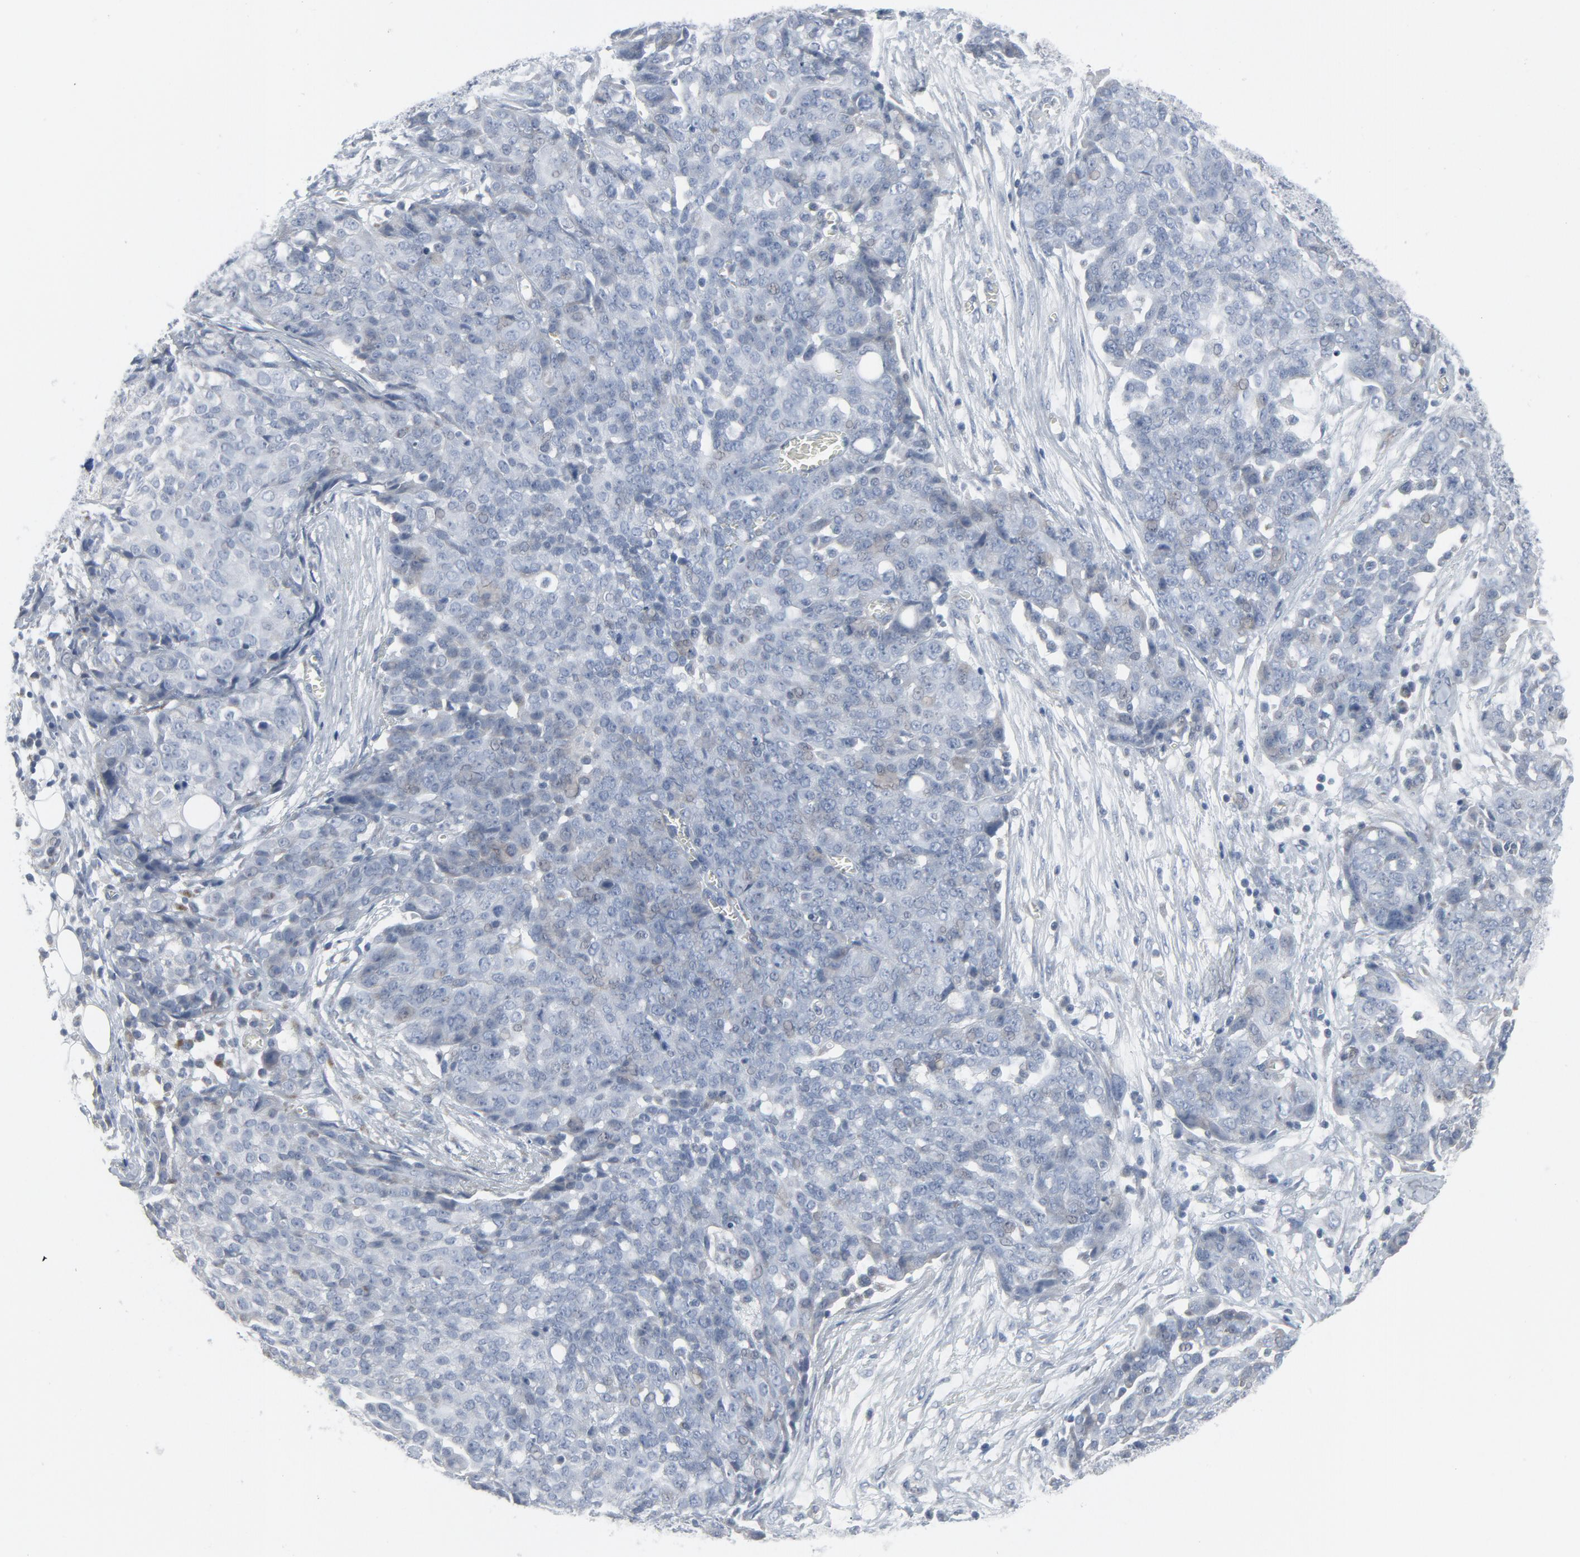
{"staining": {"intensity": "negative", "quantity": "none", "location": "none"}, "tissue": "ovarian cancer", "cell_type": "Tumor cells", "image_type": "cancer", "snomed": [{"axis": "morphology", "description": "Cystadenocarcinoma, serous, NOS"}, {"axis": "topography", "description": "Soft tissue"}, {"axis": "topography", "description": "Ovary"}], "caption": "There is no significant positivity in tumor cells of ovarian cancer. (Brightfield microscopy of DAB IHC at high magnification).", "gene": "GPX2", "patient": {"sex": "female", "age": 57}}